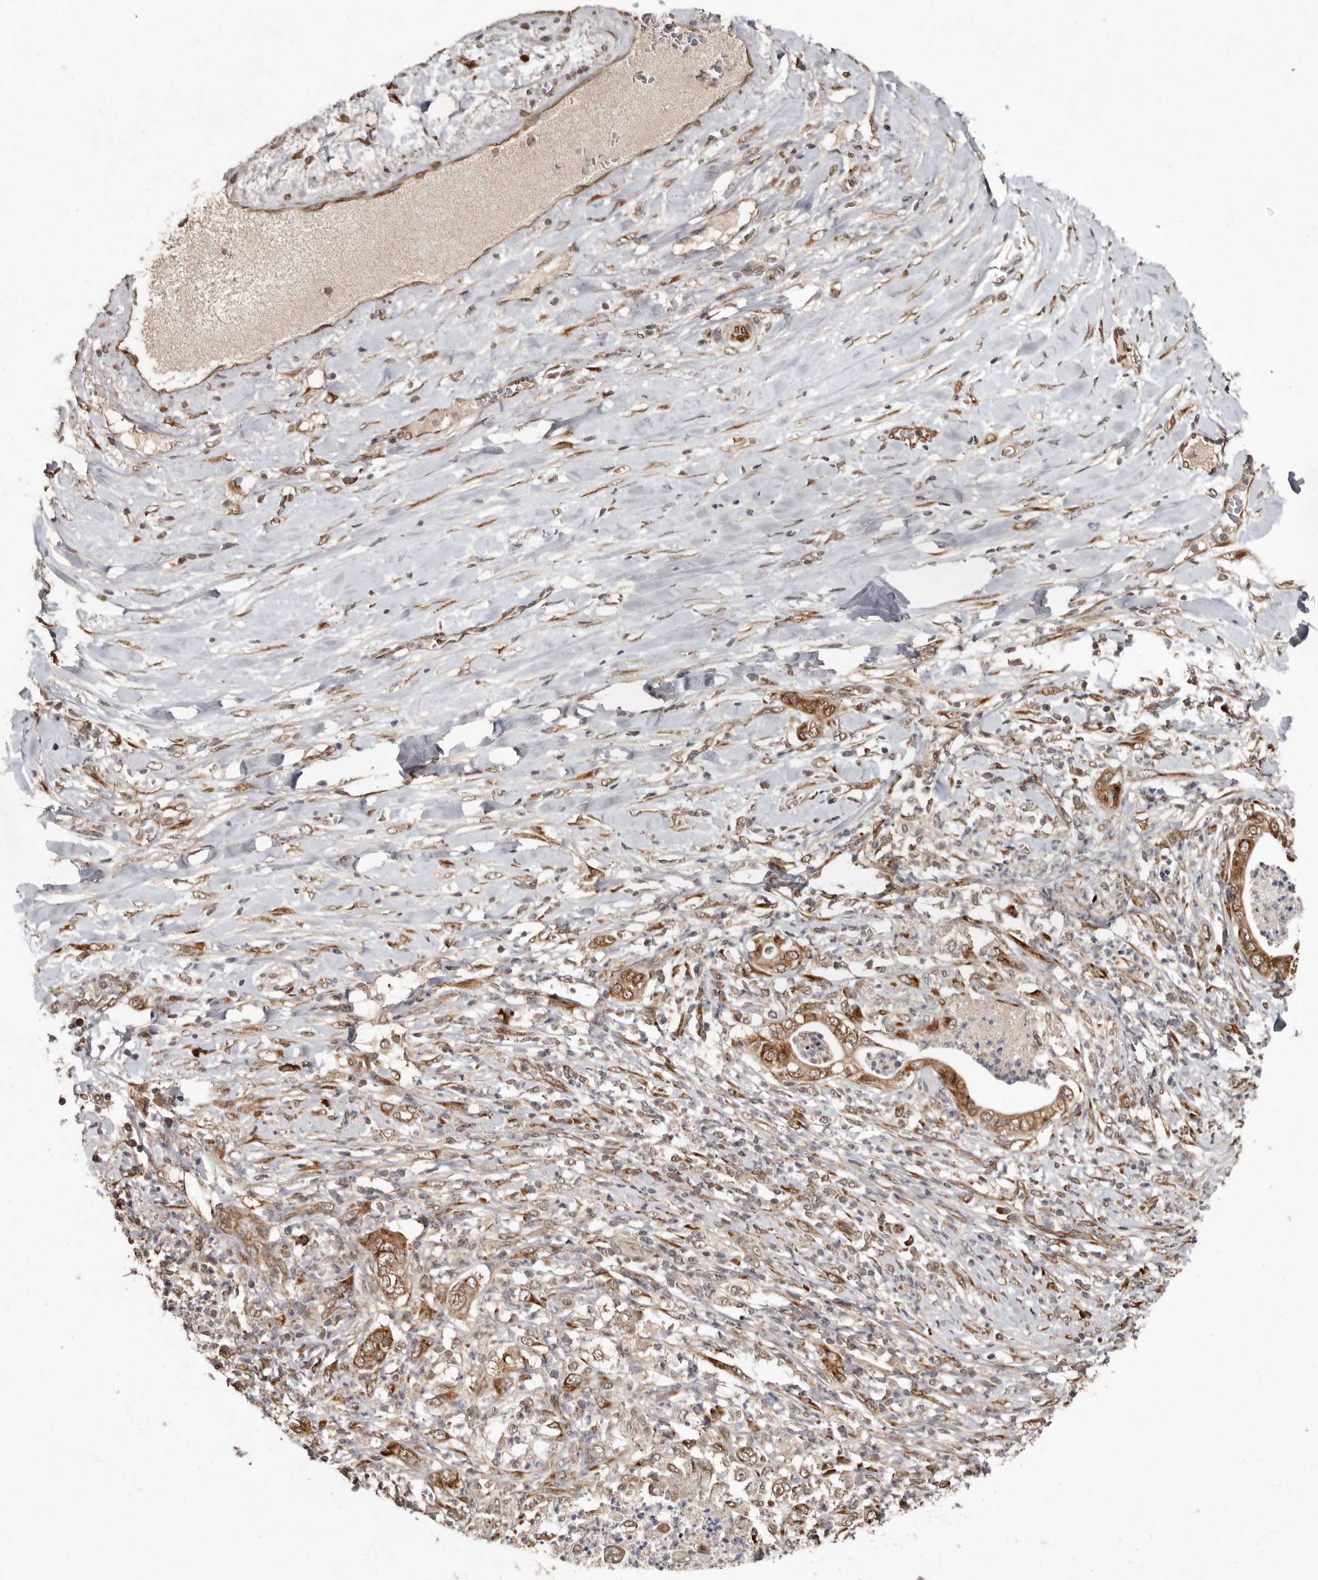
{"staining": {"intensity": "moderate", "quantity": ">75%", "location": "cytoplasmic/membranous"}, "tissue": "pancreatic cancer", "cell_type": "Tumor cells", "image_type": "cancer", "snomed": [{"axis": "morphology", "description": "Adenocarcinoma, NOS"}, {"axis": "topography", "description": "Pancreas"}], "caption": "This photomicrograph reveals IHC staining of pancreatic cancer (adenocarcinoma), with medium moderate cytoplasmic/membranous expression in about >75% of tumor cells.", "gene": "LRGUK", "patient": {"sex": "female", "age": 78}}